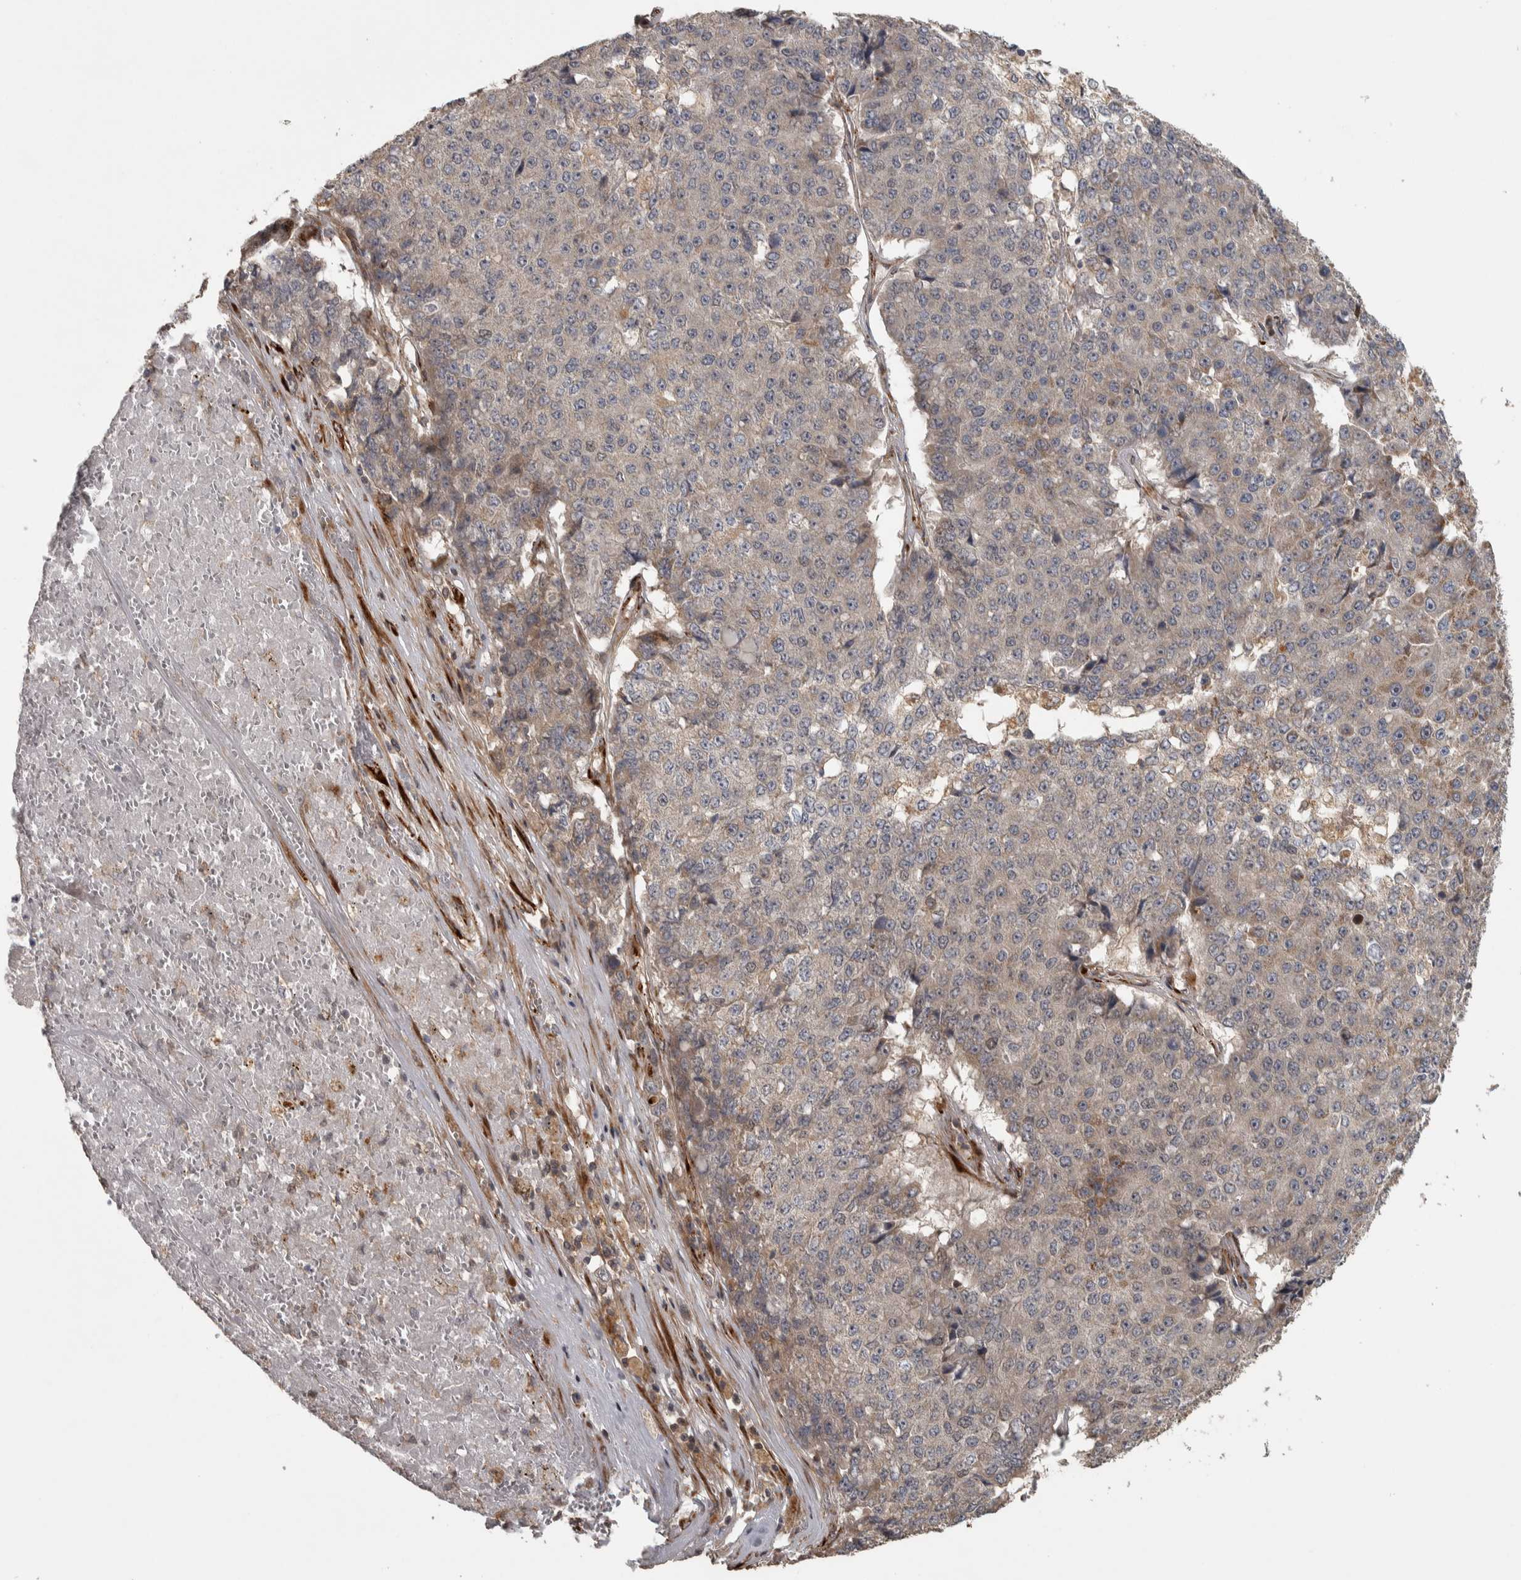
{"staining": {"intensity": "weak", "quantity": "<25%", "location": "cytoplasmic/membranous"}, "tissue": "pancreatic cancer", "cell_type": "Tumor cells", "image_type": "cancer", "snomed": [{"axis": "morphology", "description": "Adenocarcinoma, NOS"}, {"axis": "topography", "description": "Pancreas"}], "caption": "IHC image of neoplastic tissue: human adenocarcinoma (pancreatic) stained with DAB (3,3'-diaminobenzidine) exhibits no significant protein expression in tumor cells.", "gene": "ERAL1", "patient": {"sex": "male", "age": 50}}